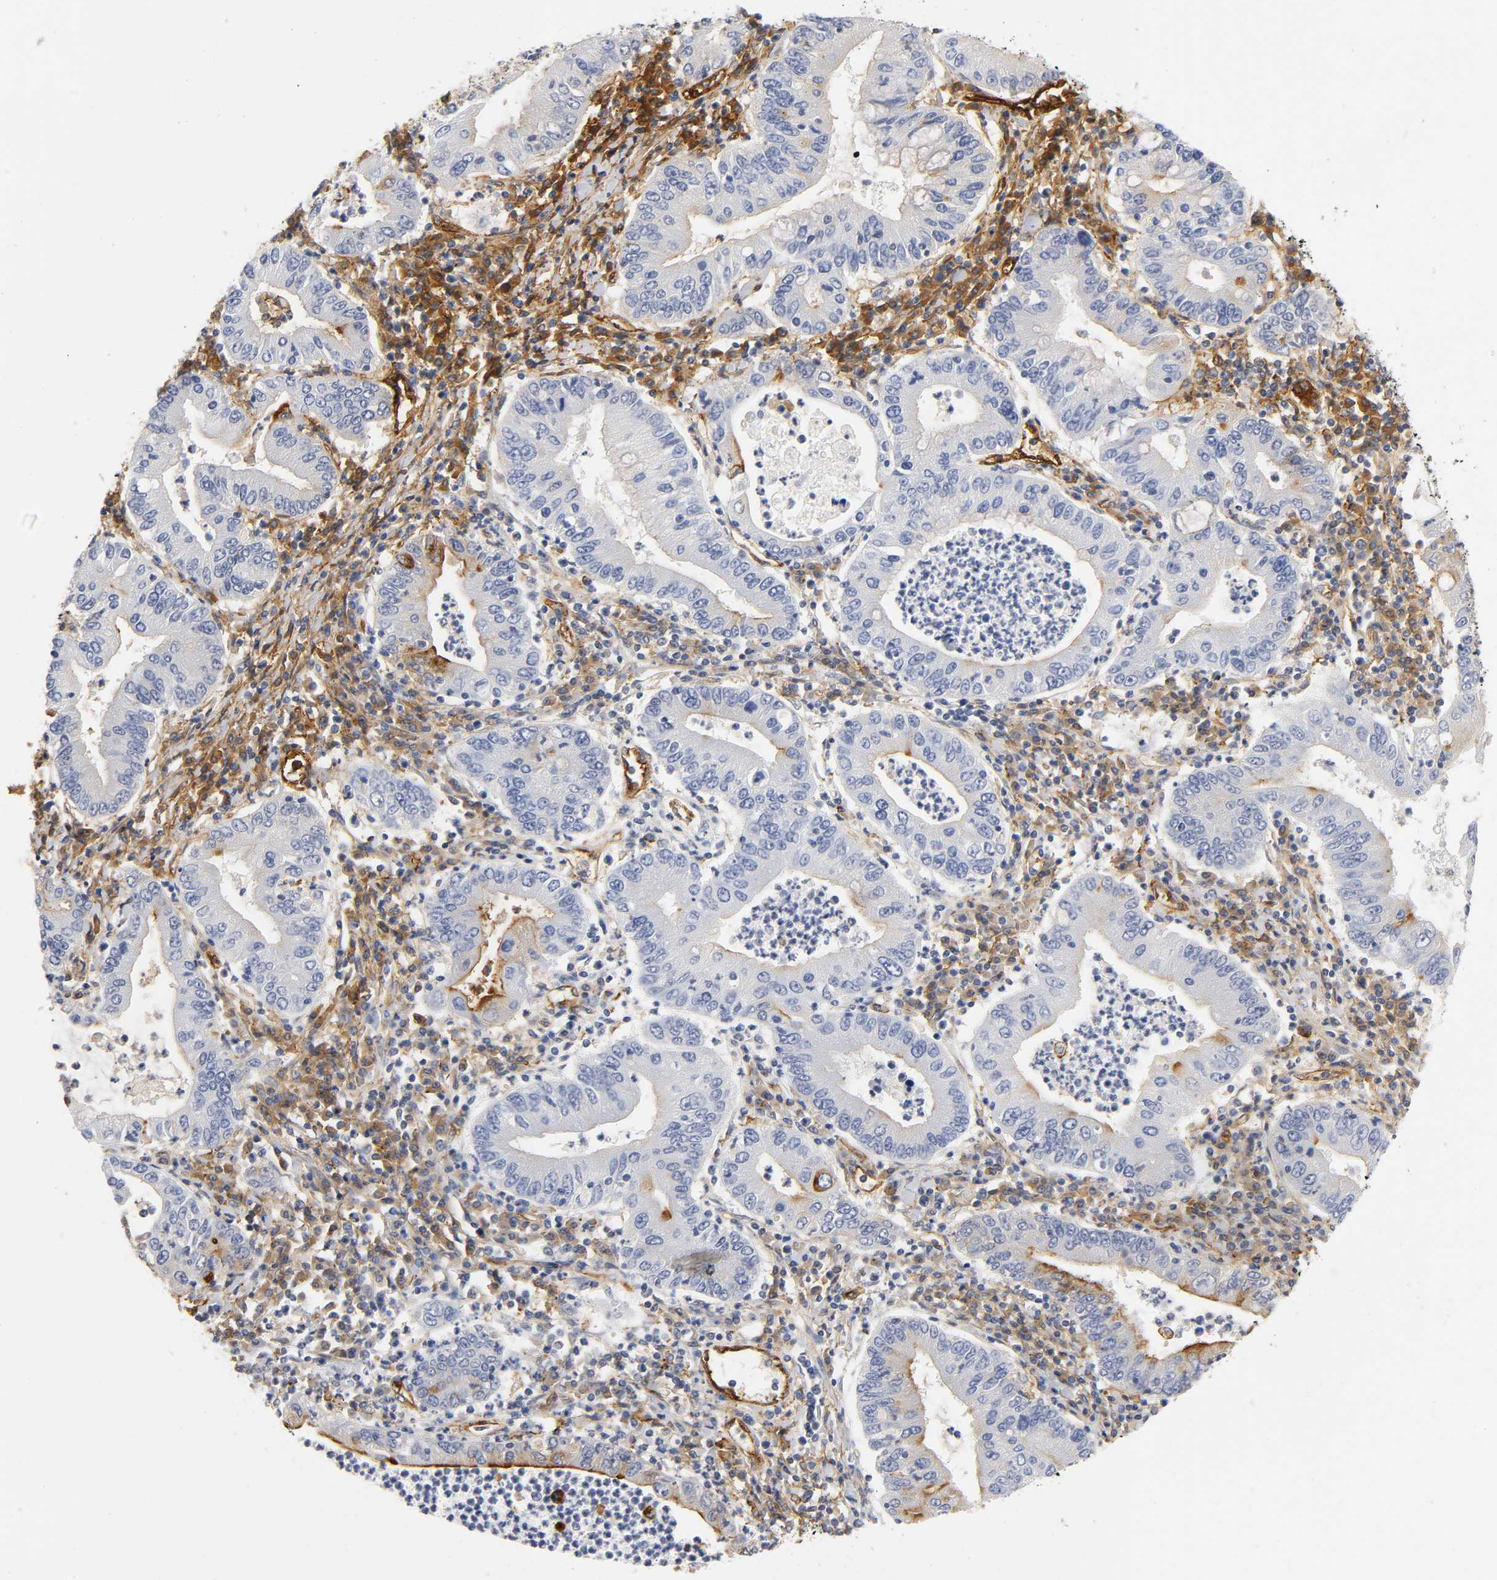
{"staining": {"intensity": "strong", "quantity": "<25%", "location": "cytoplasmic/membranous"}, "tissue": "stomach cancer", "cell_type": "Tumor cells", "image_type": "cancer", "snomed": [{"axis": "morphology", "description": "Normal tissue, NOS"}, {"axis": "morphology", "description": "Adenocarcinoma, NOS"}, {"axis": "topography", "description": "Esophagus"}, {"axis": "topography", "description": "Stomach, upper"}, {"axis": "topography", "description": "Peripheral nerve tissue"}], "caption": "IHC image of stomach adenocarcinoma stained for a protein (brown), which exhibits medium levels of strong cytoplasmic/membranous positivity in about <25% of tumor cells.", "gene": "ICAM1", "patient": {"sex": "male", "age": 62}}